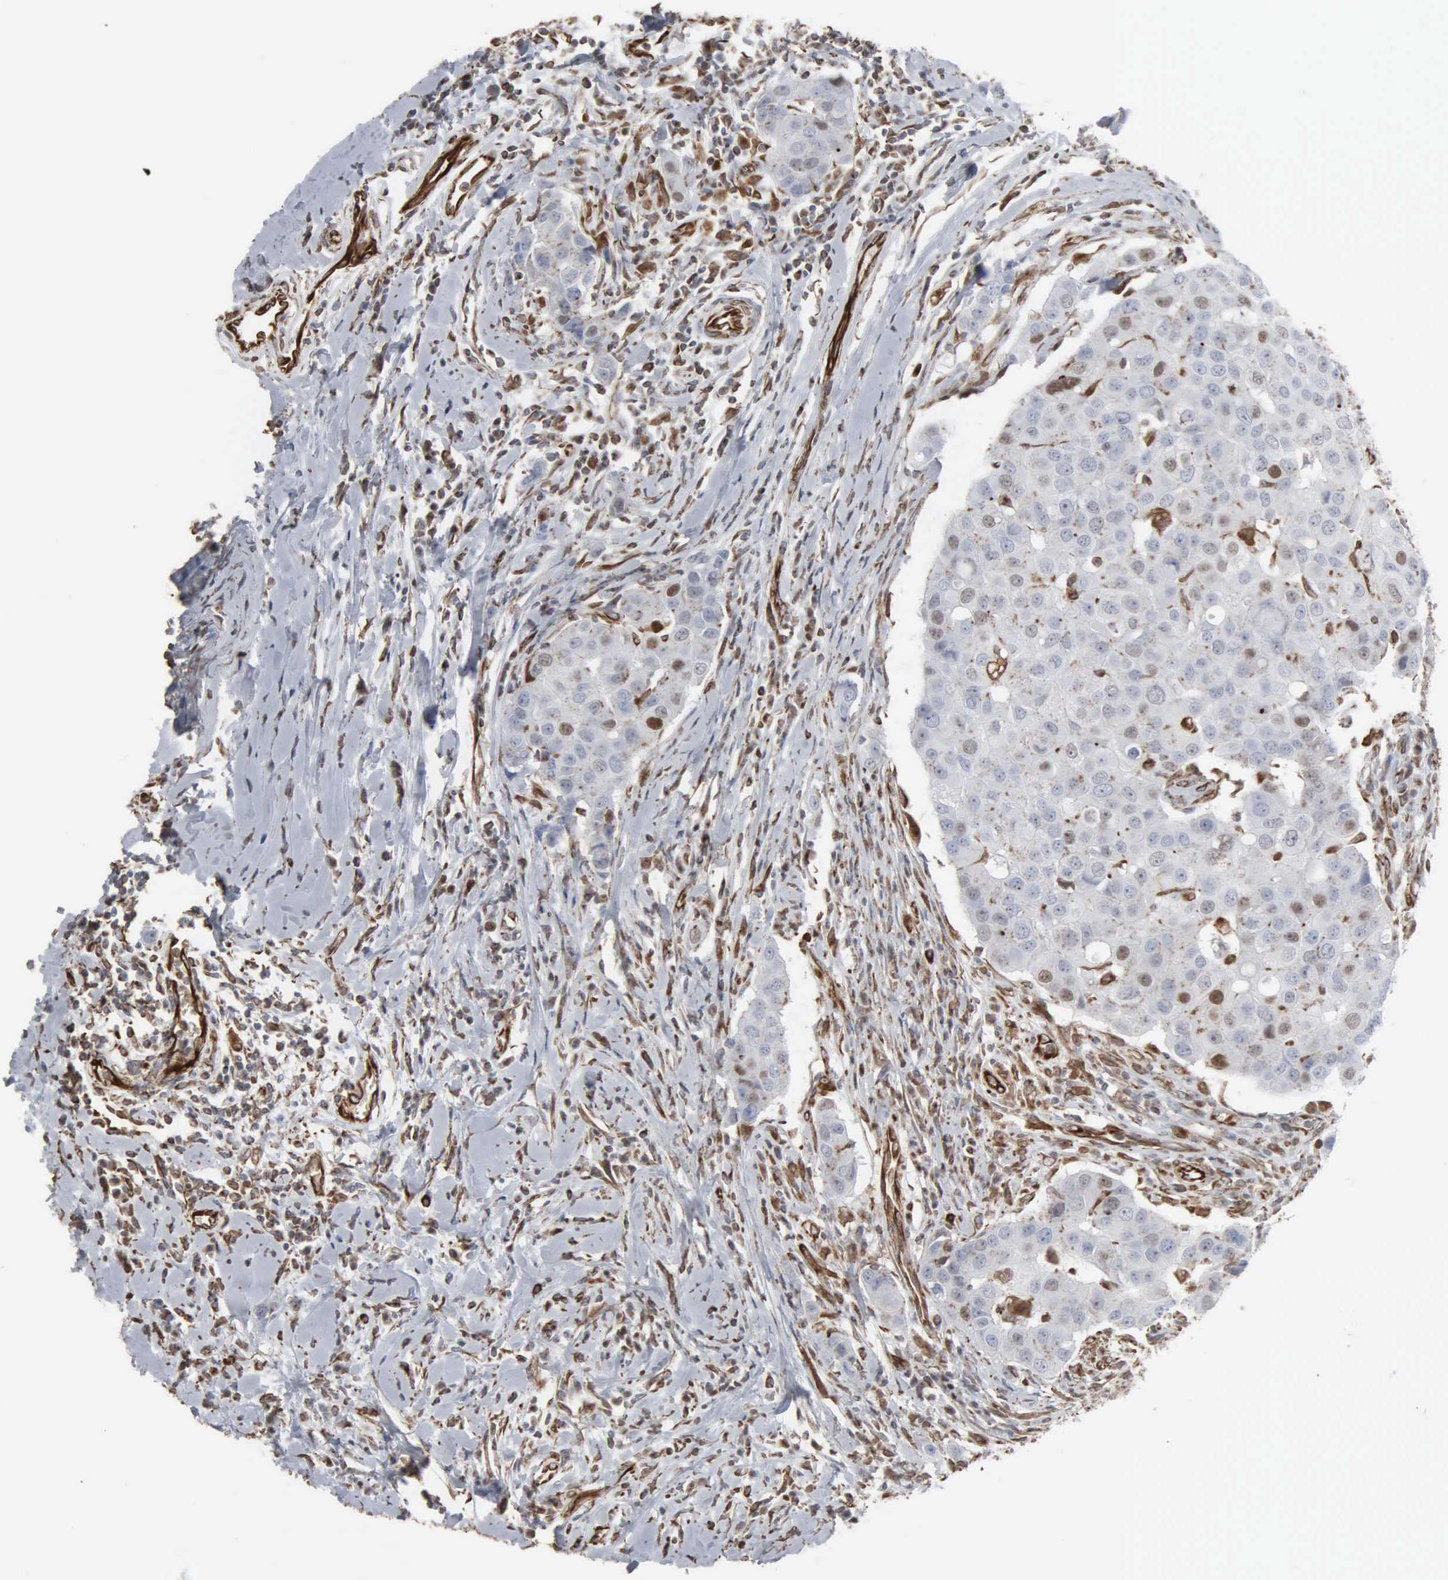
{"staining": {"intensity": "weak", "quantity": "<25%", "location": "nuclear"}, "tissue": "breast cancer", "cell_type": "Tumor cells", "image_type": "cancer", "snomed": [{"axis": "morphology", "description": "Duct carcinoma"}, {"axis": "topography", "description": "Breast"}], "caption": "Breast cancer (invasive ductal carcinoma) stained for a protein using immunohistochemistry (IHC) demonstrates no staining tumor cells.", "gene": "CCNE1", "patient": {"sex": "female", "age": 27}}